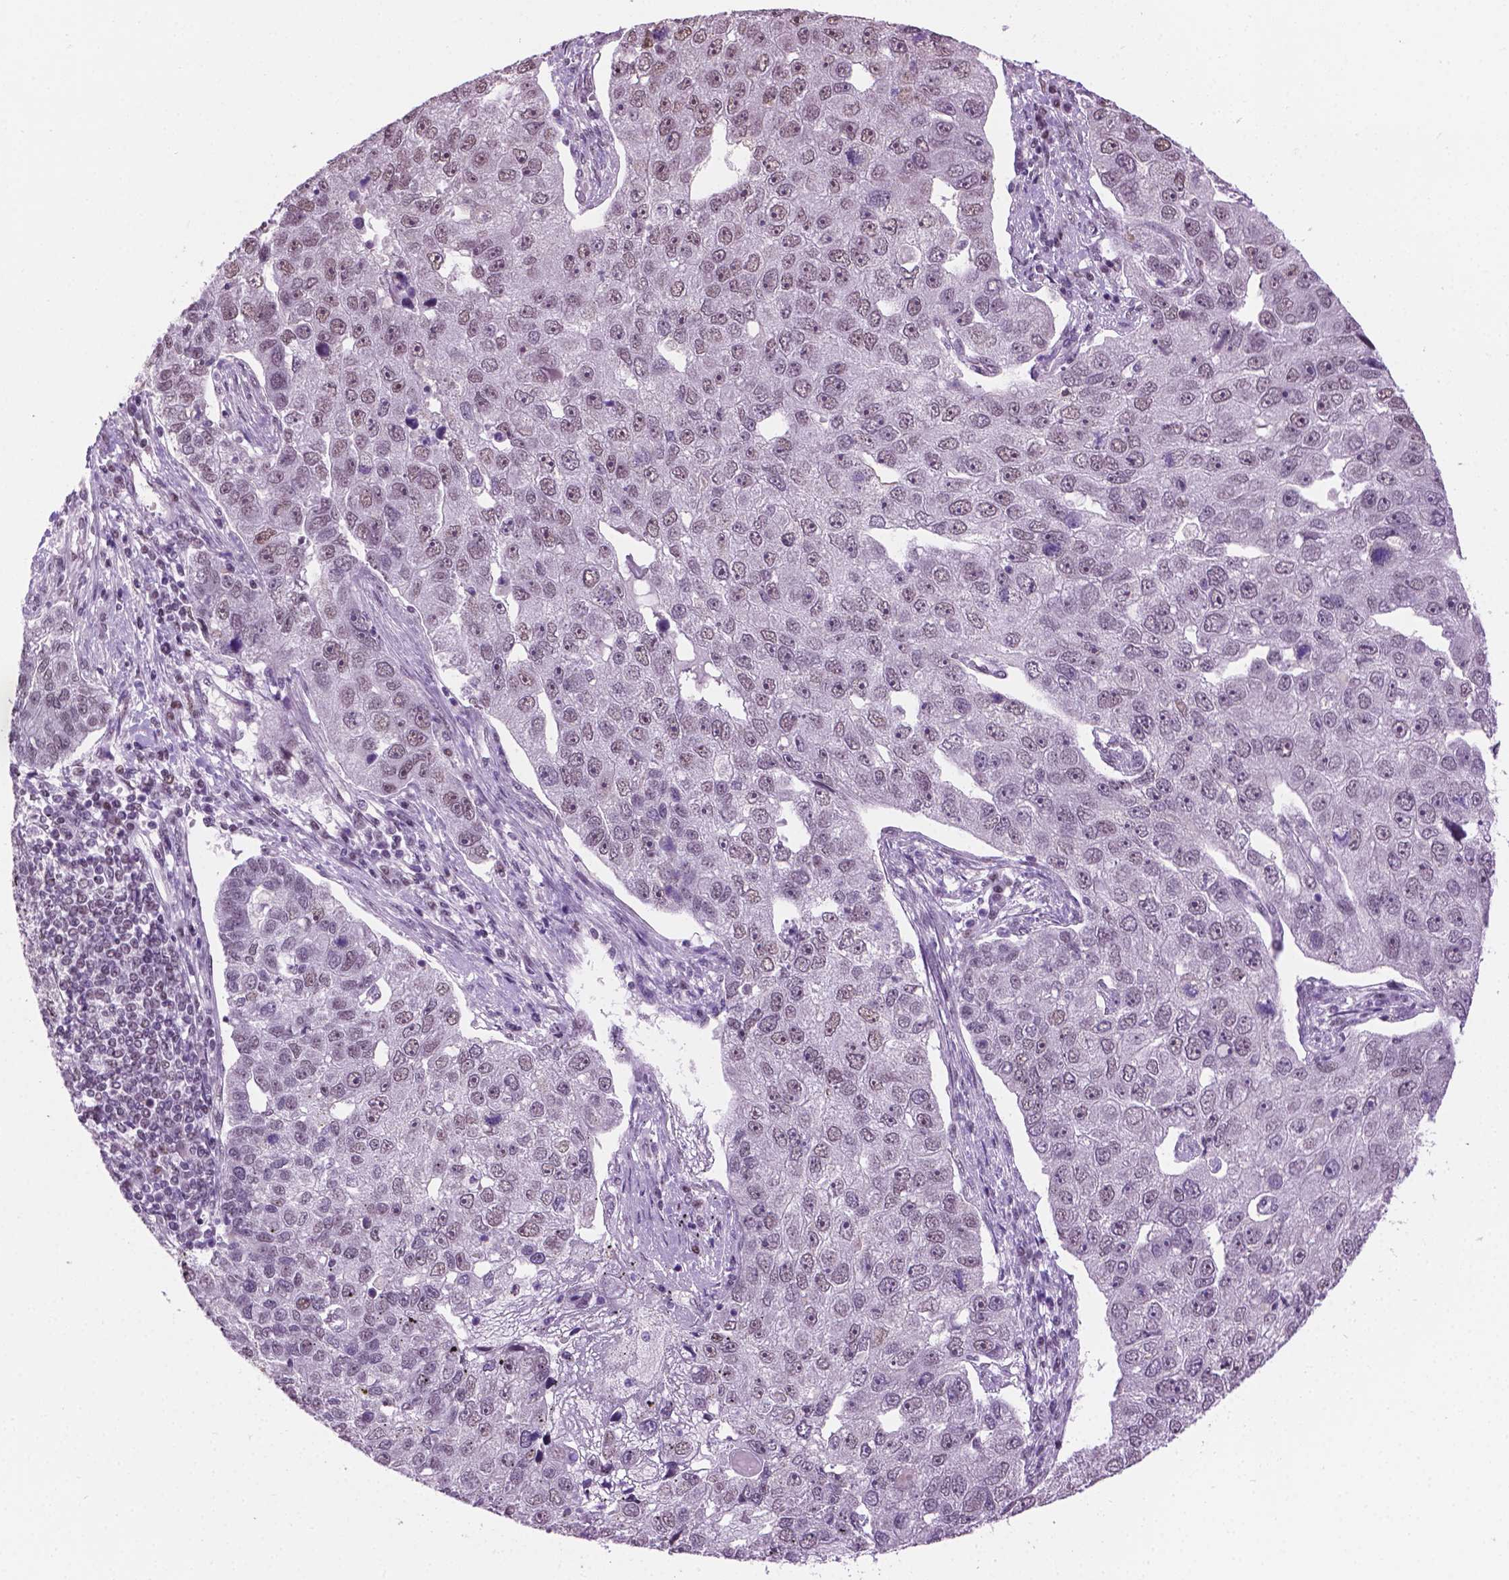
{"staining": {"intensity": "weak", "quantity": "<25%", "location": "nuclear"}, "tissue": "pancreatic cancer", "cell_type": "Tumor cells", "image_type": "cancer", "snomed": [{"axis": "morphology", "description": "Adenocarcinoma, NOS"}, {"axis": "topography", "description": "Pancreas"}], "caption": "Tumor cells are negative for brown protein staining in adenocarcinoma (pancreatic). (DAB (3,3'-diaminobenzidine) IHC, high magnification).", "gene": "ABI2", "patient": {"sex": "female", "age": 61}}